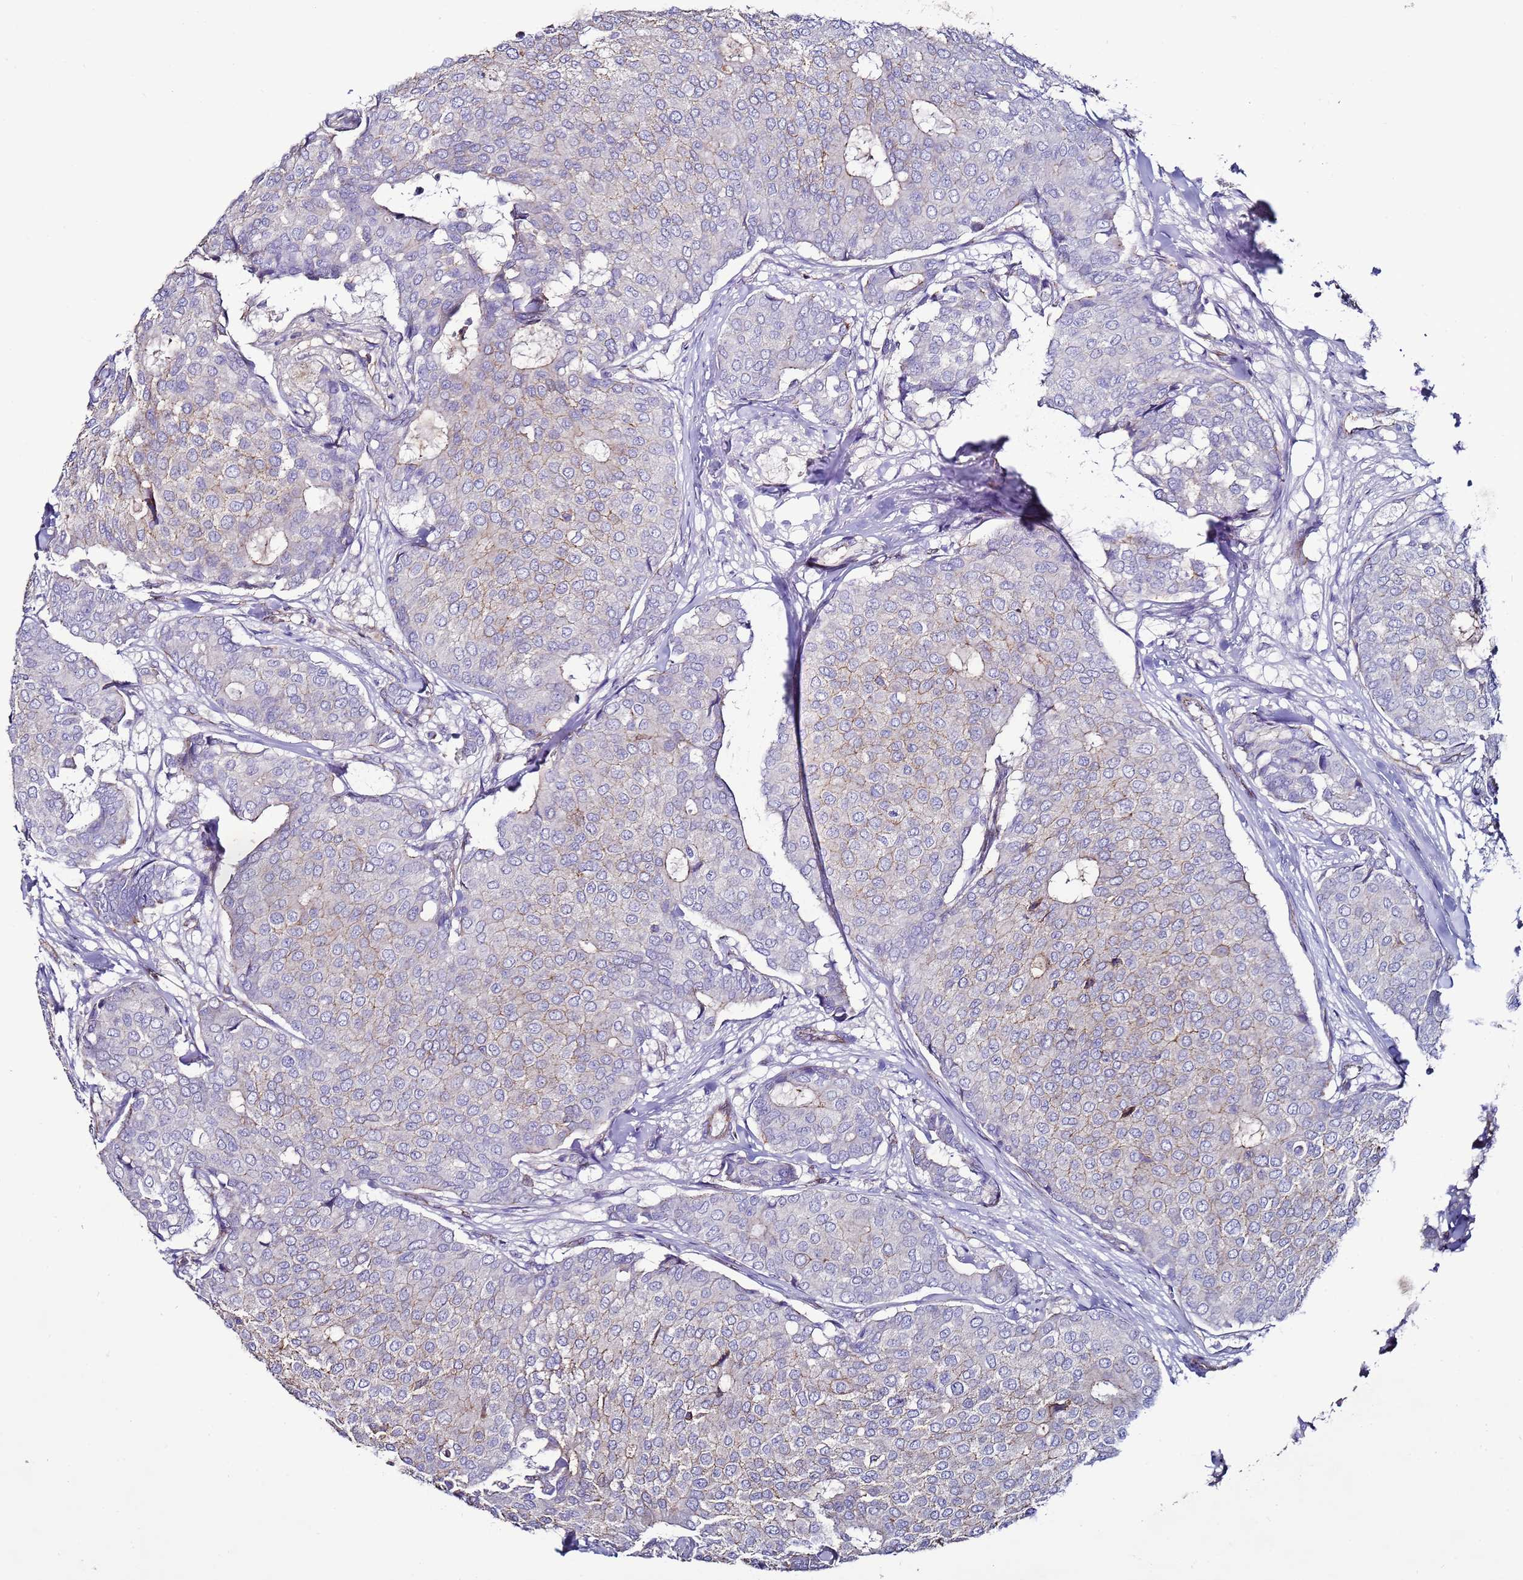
{"staining": {"intensity": "weak", "quantity": "<25%", "location": "cytoplasmic/membranous"}, "tissue": "breast cancer", "cell_type": "Tumor cells", "image_type": "cancer", "snomed": [{"axis": "morphology", "description": "Duct carcinoma"}, {"axis": "topography", "description": "Breast"}], "caption": "High power microscopy histopathology image of an immunohistochemistry (IHC) micrograph of breast cancer (intraductal carcinoma), revealing no significant staining in tumor cells.", "gene": "TENM3", "patient": {"sex": "female", "age": 75}}